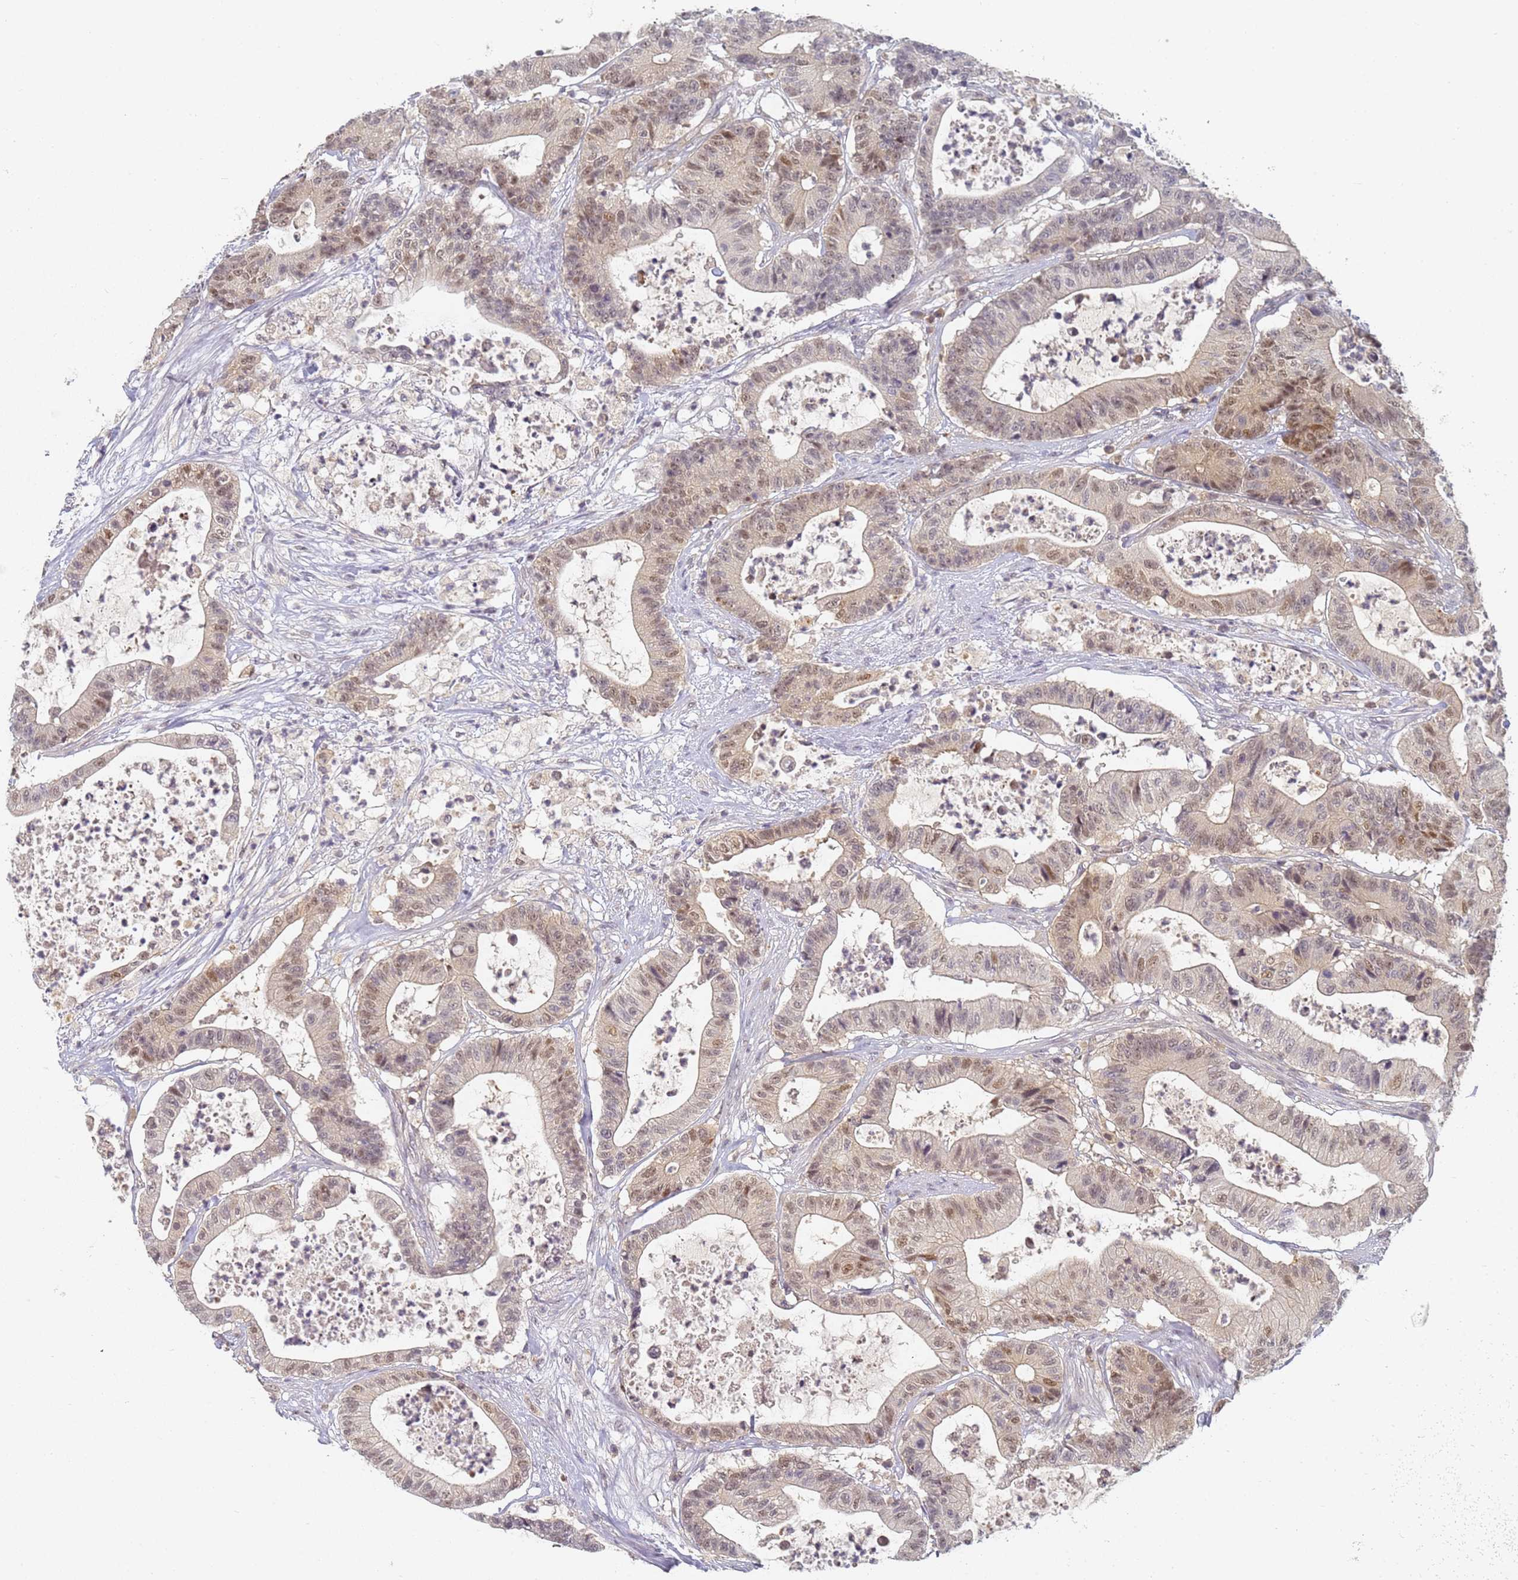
{"staining": {"intensity": "moderate", "quantity": "25%-75%", "location": "nuclear"}, "tissue": "colorectal cancer", "cell_type": "Tumor cells", "image_type": "cancer", "snomed": [{"axis": "morphology", "description": "Adenocarcinoma, NOS"}, {"axis": "topography", "description": "Colon"}], "caption": "This photomicrograph demonstrates immunohistochemistry staining of human colorectal adenocarcinoma, with medium moderate nuclear expression in about 25%-75% of tumor cells.", "gene": "HMCES", "patient": {"sex": "female", "age": 84}}